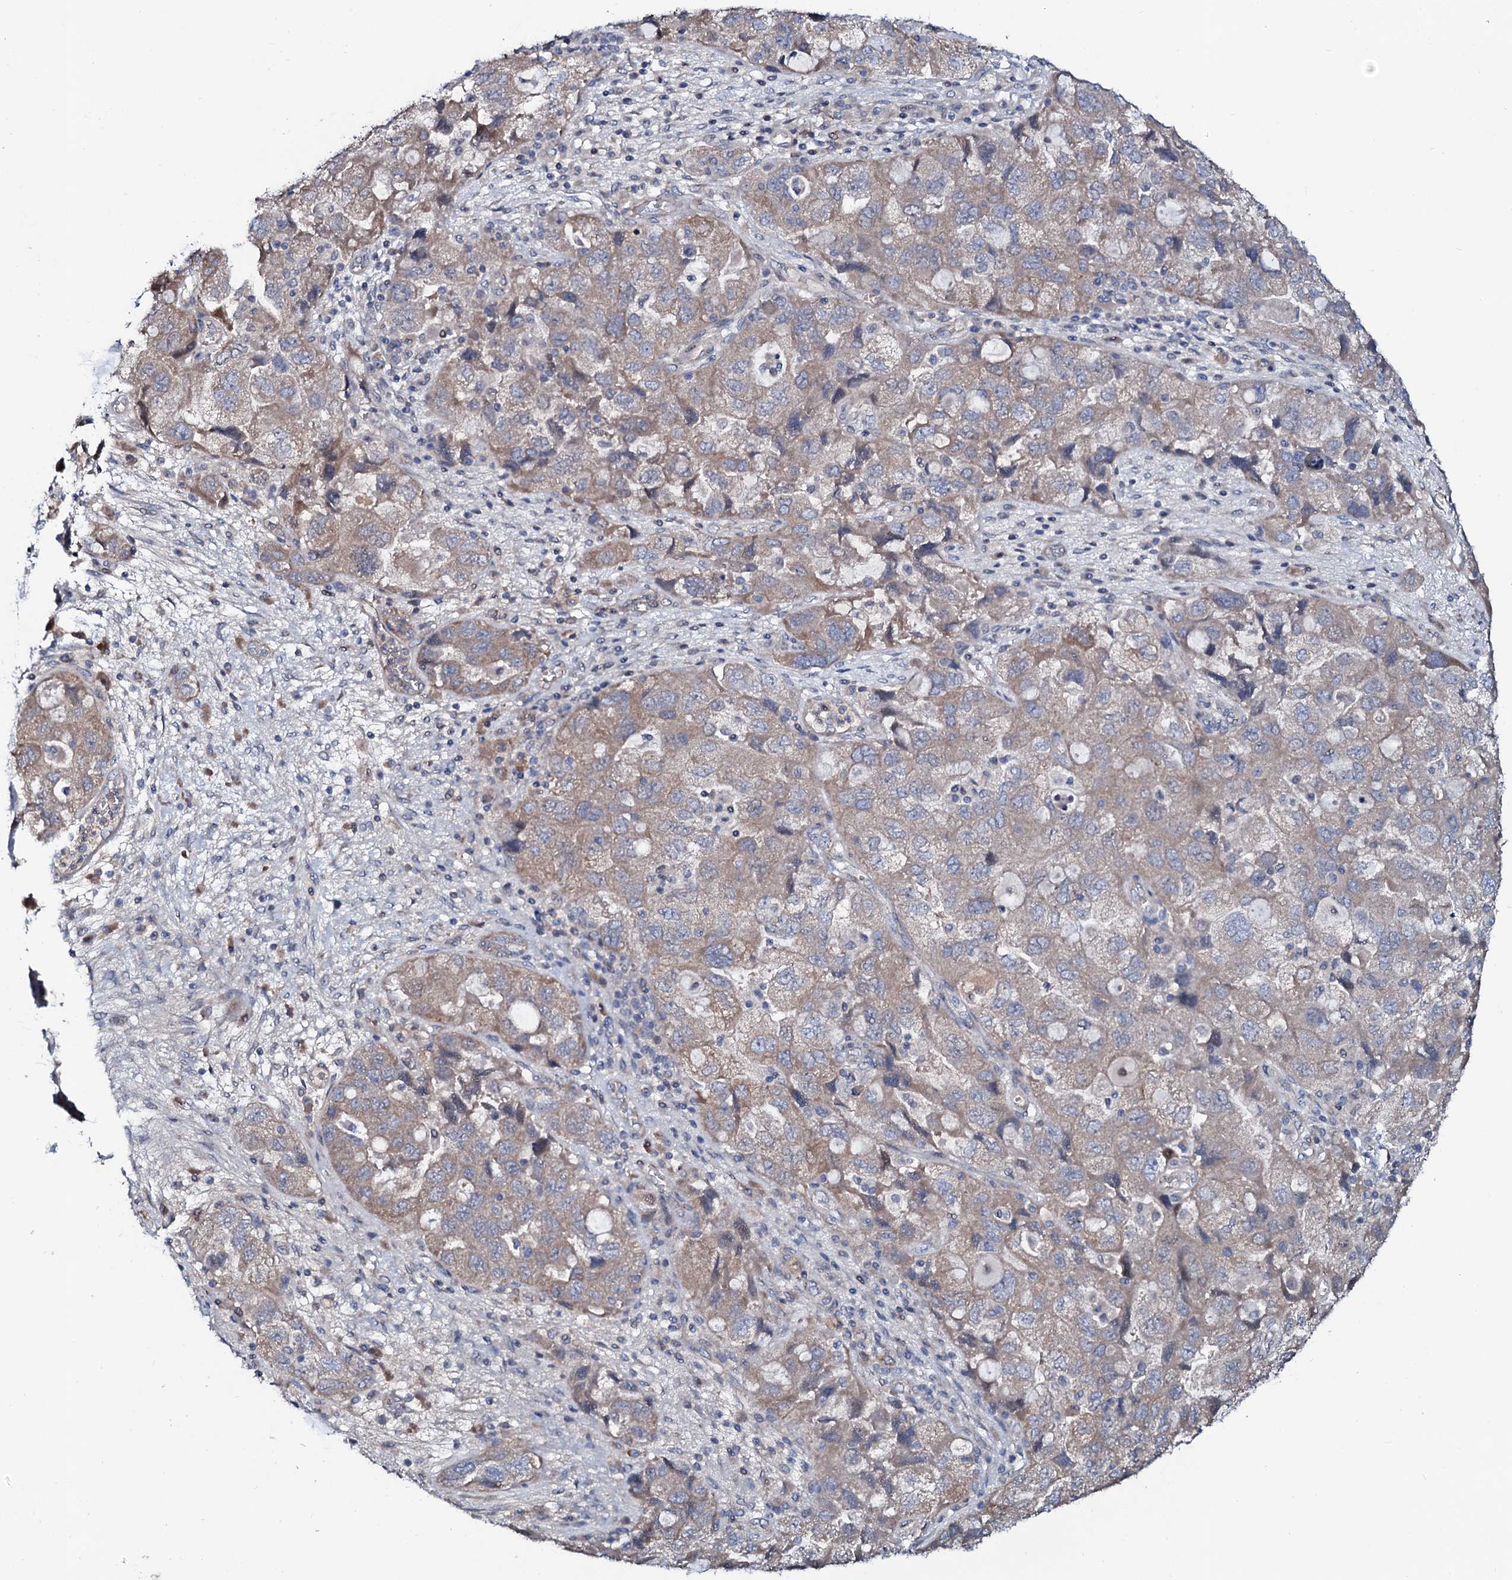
{"staining": {"intensity": "moderate", "quantity": "25%-75%", "location": "cytoplasmic/membranous"}, "tissue": "ovarian cancer", "cell_type": "Tumor cells", "image_type": "cancer", "snomed": [{"axis": "morphology", "description": "Carcinoma, NOS"}, {"axis": "morphology", "description": "Cystadenocarcinoma, serous, NOS"}, {"axis": "topography", "description": "Ovary"}], "caption": "About 25%-75% of tumor cells in ovarian cancer (carcinoma) display moderate cytoplasmic/membranous protein expression as visualized by brown immunohistochemical staining.", "gene": "PPP1R3D", "patient": {"sex": "female", "age": 69}}